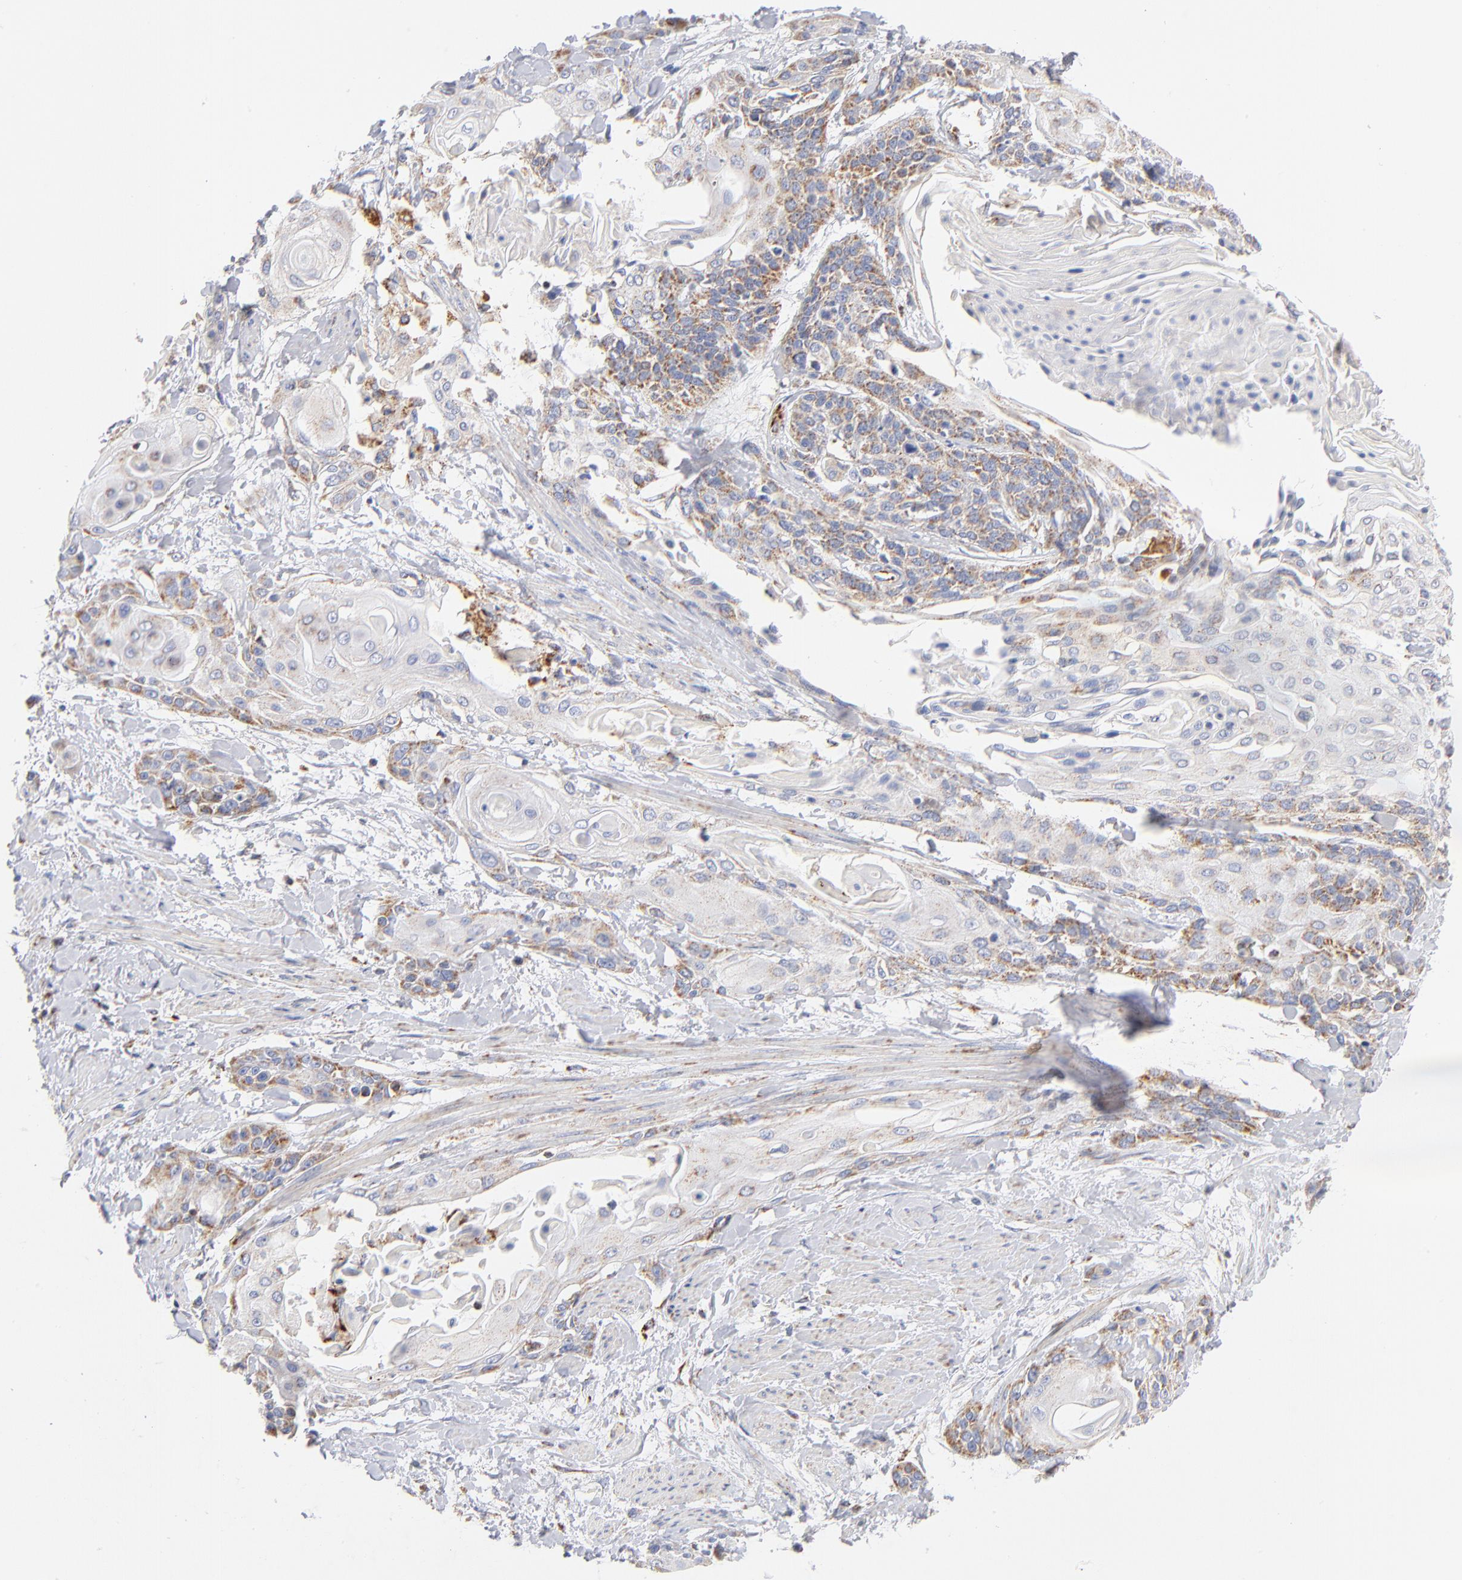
{"staining": {"intensity": "moderate", "quantity": ">75%", "location": "cytoplasmic/membranous"}, "tissue": "cervical cancer", "cell_type": "Tumor cells", "image_type": "cancer", "snomed": [{"axis": "morphology", "description": "Squamous cell carcinoma, NOS"}, {"axis": "topography", "description": "Cervix"}], "caption": "Protein analysis of squamous cell carcinoma (cervical) tissue reveals moderate cytoplasmic/membranous staining in approximately >75% of tumor cells. The staining is performed using DAB (3,3'-diaminobenzidine) brown chromogen to label protein expression. The nuclei are counter-stained blue using hematoxylin.", "gene": "DLAT", "patient": {"sex": "female", "age": 57}}